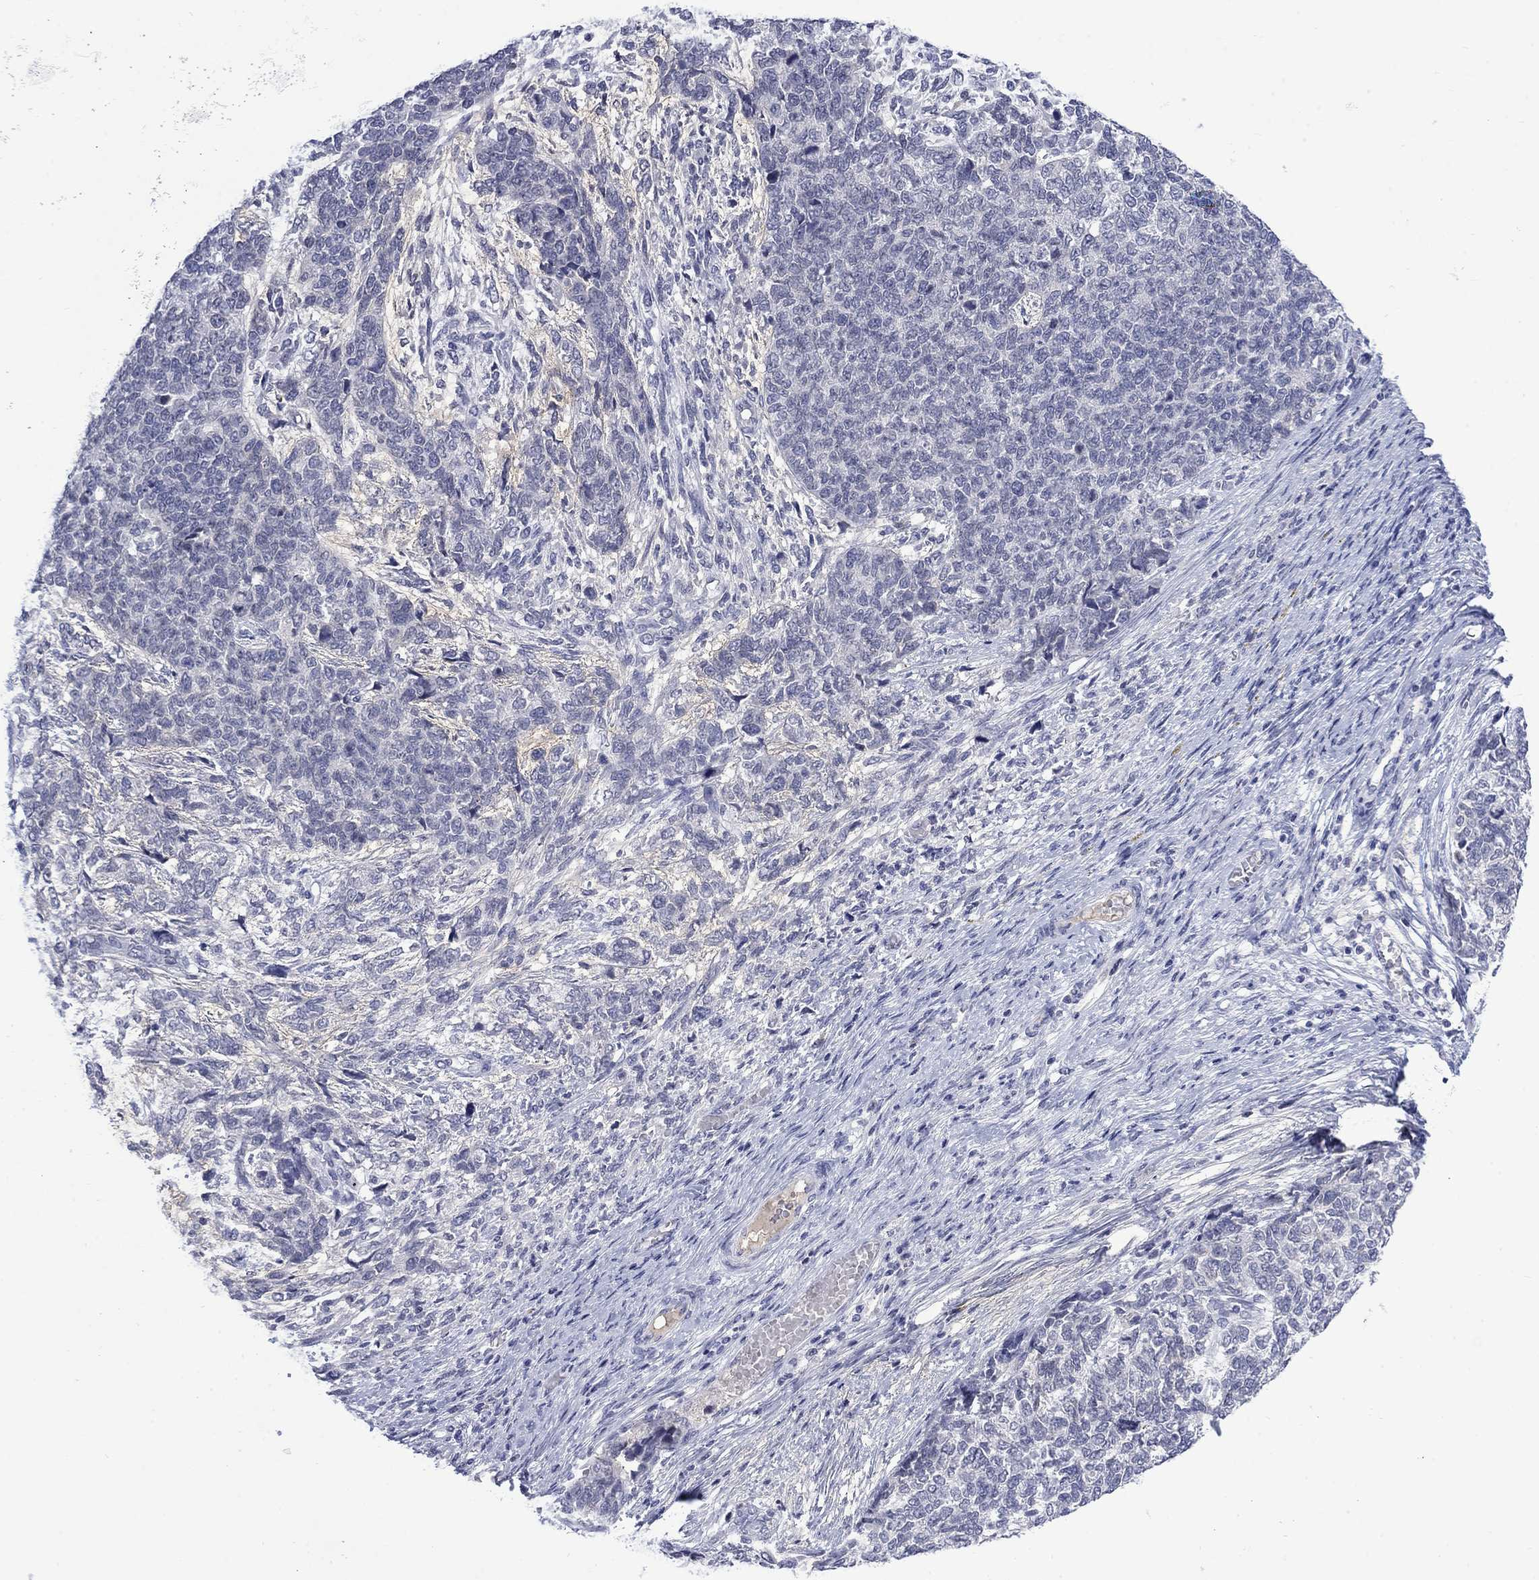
{"staining": {"intensity": "negative", "quantity": "none", "location": "none"}, "tissue": "cervical cancer", "cell_type": "Tumor cells", "image_type": "cancer", "snomed": [{"axis": "morphology", "description": "Squamous cell carcinoma, NOS"}, {"axis": "topography", "description": "Cervix"}], "caption": "Immunohistochemistry histopathology image of human cervical cancer (squamous cell carcinoma) stained for a protein (brown), which shows no expression in tumor cells.", "gene": "NSMF", "patient": {"sex": "female", "age": 63}}